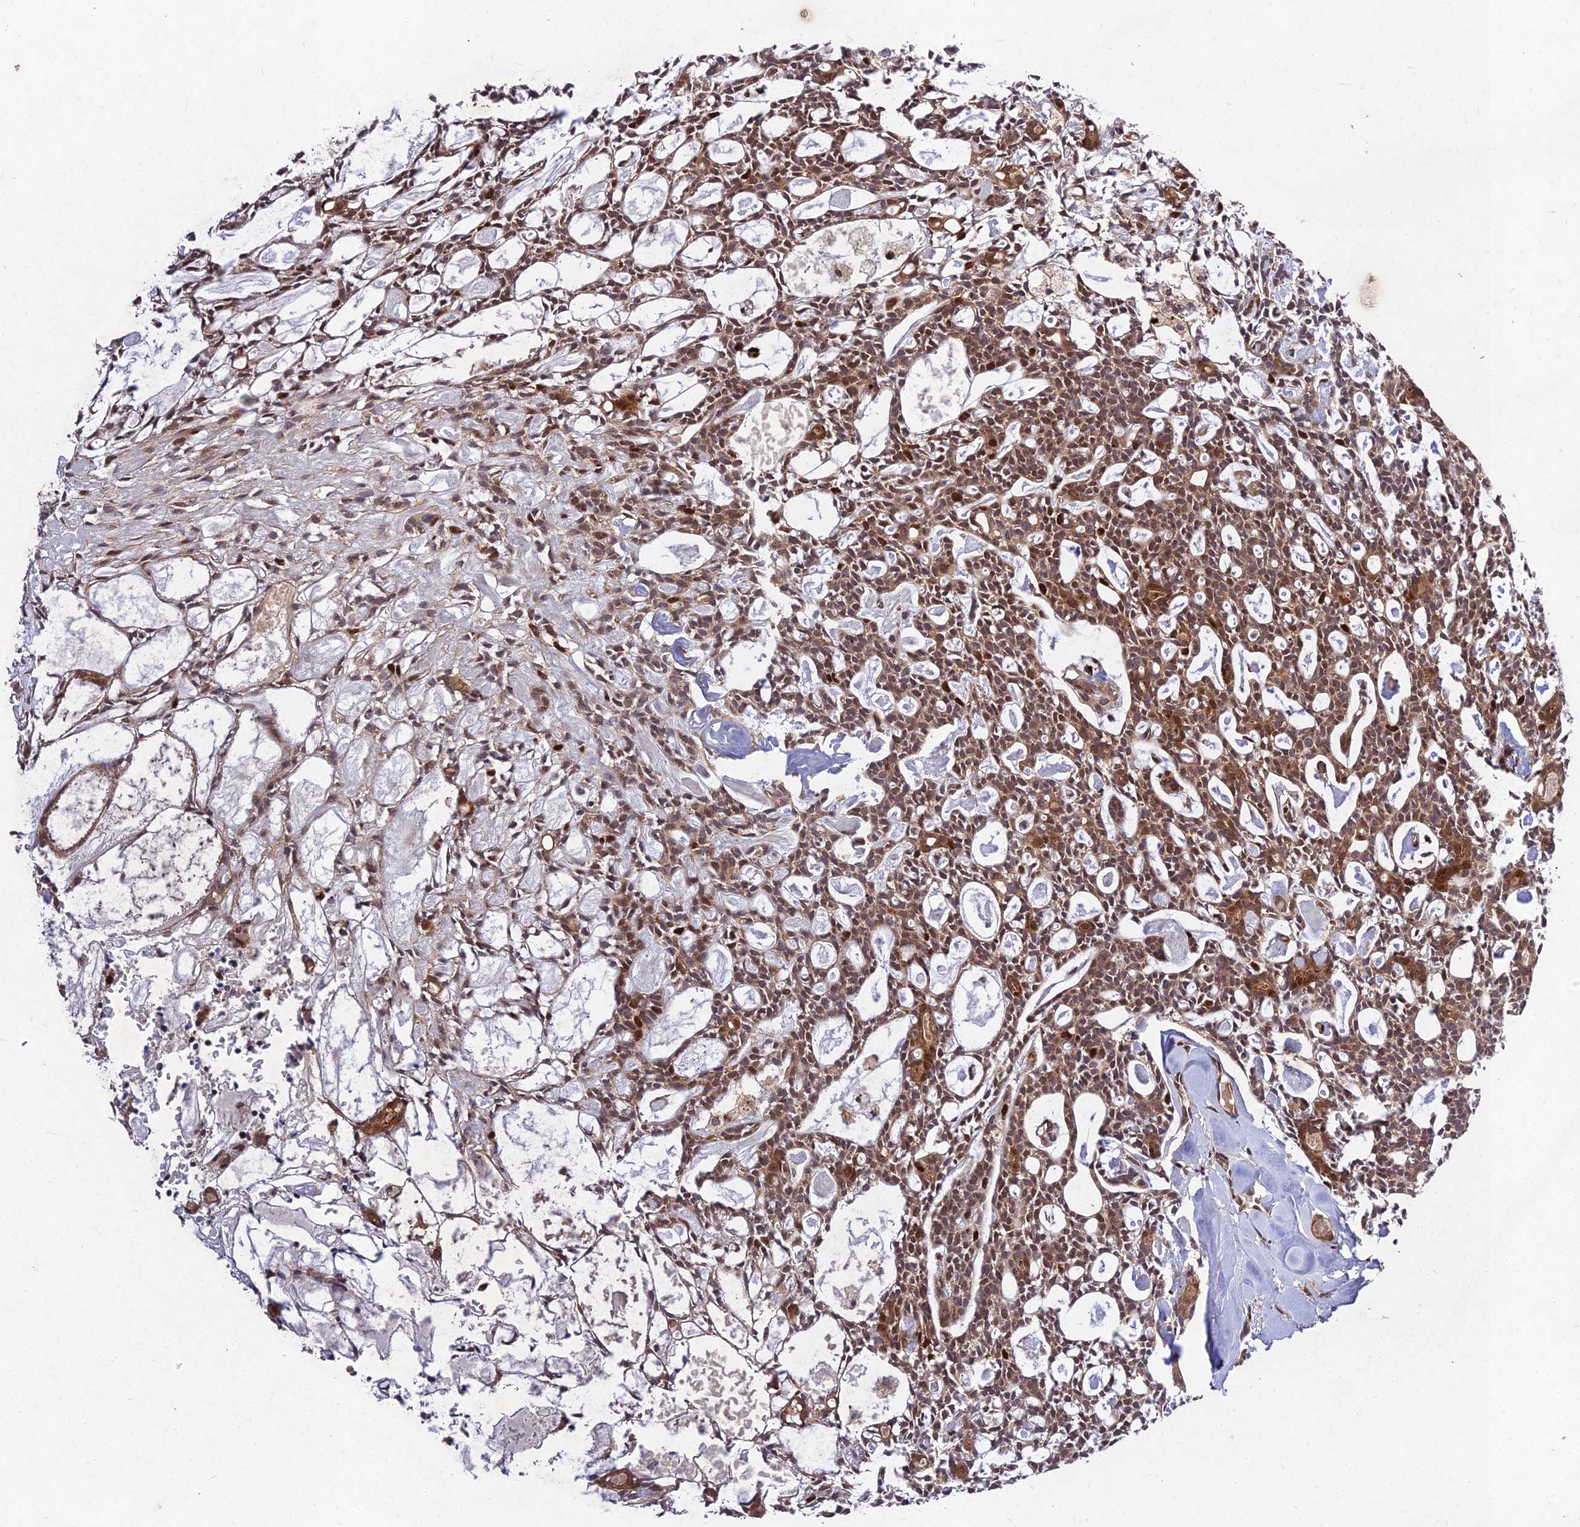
{"staining": {"intensity": "moderate", "quantity": ">75%", "location": "cytoplasmic/membranous,nuclear"}, "tissue": "head and neck cancer", "cell_type": "Tumor cells", "image_type": "cancer", "snomed": [{"axis": "morphology", "description": "Adenocarcinoma, NOS"}, {"axis": "topography", "description": "Salivary gland"}, {"axis": "topography", "description": "Head-Neck"}], "caption": "Immunohistochemistry image of human head and neck adenocarcinoma stained for a protein (brown), which displays medium levels of moderate cytoplasmic/membranous and nuclear staining in about >75% of tumor cells.", "gene": "MKKS", "patient": {"sex": "male", "age": 55}}